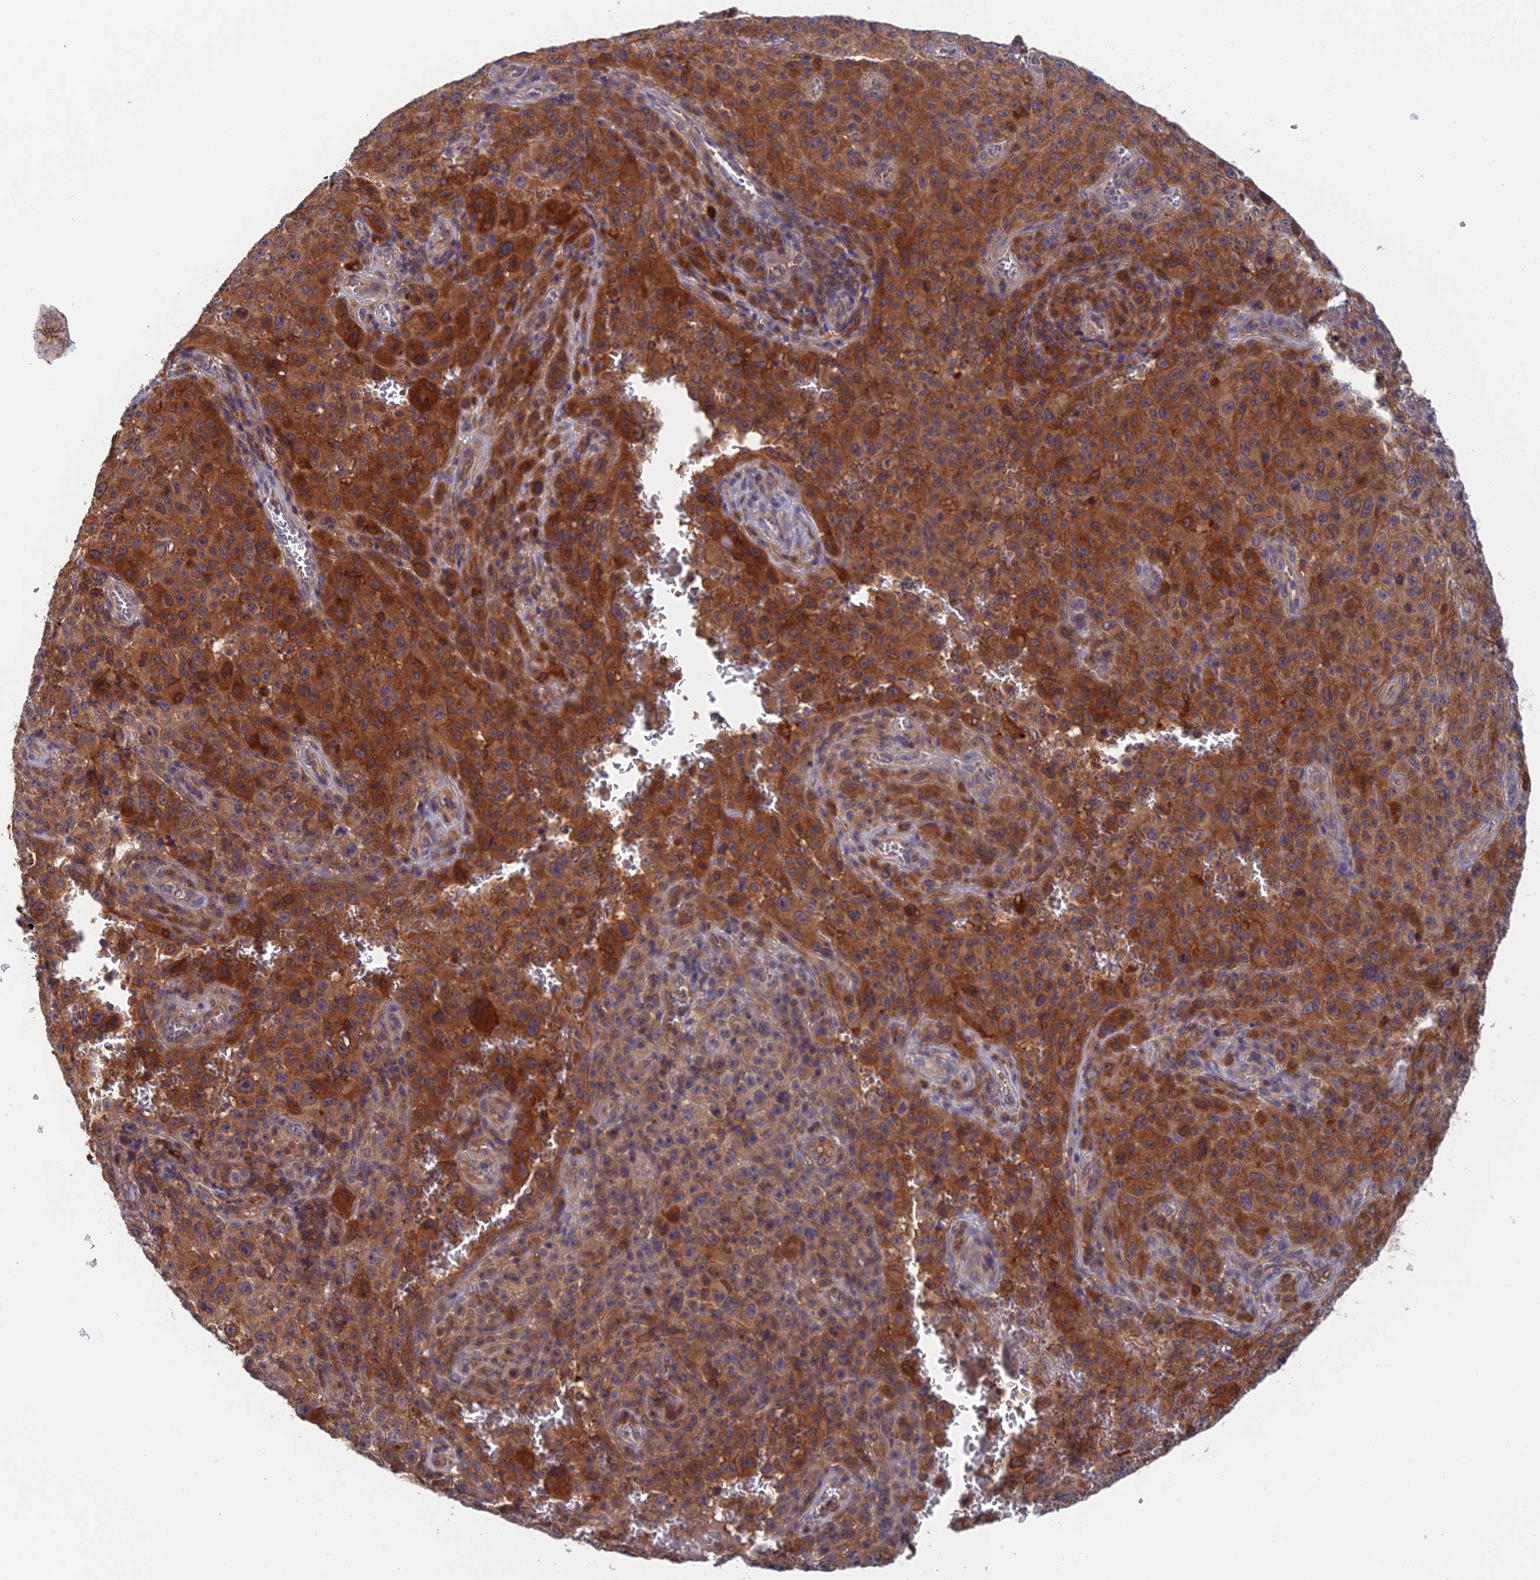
{"staining": {"intensity": "strong", "quantity": ">75%", "location": "cytoplasmic/membranous"}, "tissue": "melanoma", "cell_type": "Tumor cells", "image_type": "cancer", "snomed": [{"axis": "morphology", "description": "Malignant melanoma, NOS"}, {"axis": "topography", "description": "Skin"}], "caption": "An immunohistochemistry image of neoplastic tissue is shown. Protein staining in brown labels strong cytoplasmic/membranous positivity in melanoma within tumor cells.", "gene": "IPO5", "patient": {"sex": "female", "age": 82}}